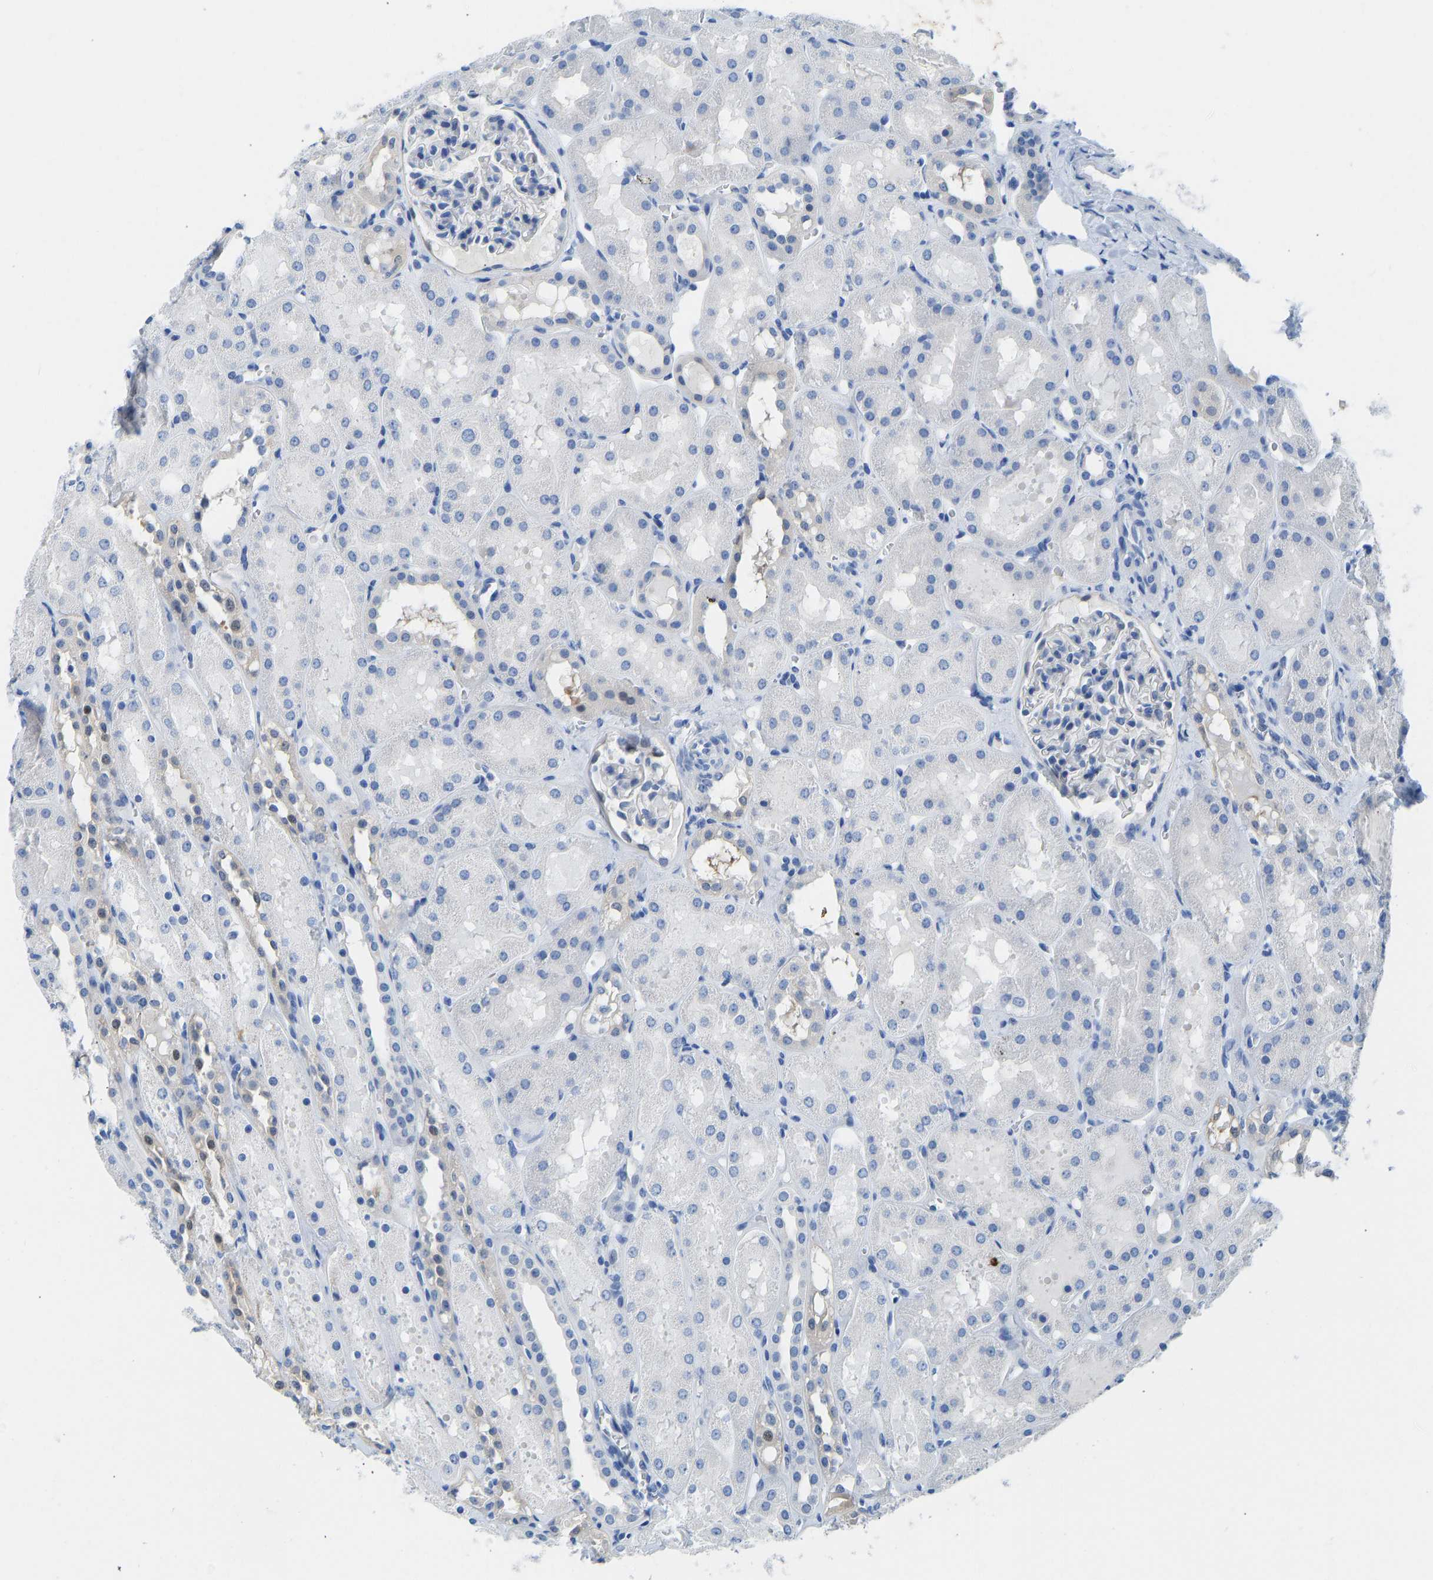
{"staining": {"intensity": "negative", "quantity": "none", "location": "none"}, "tissue": "kidney", "cell_type": "Cells in glomeruli", "image_type": "normal", "snomed": [{"axis": "morphology", "description": "Normal tissue, NOS"}, {"axis": "topography", "description": "Kidney"}, {"axis": "topography", "description": "Urinary bladder"}], "caption": "Immunohistochemical staining of normal kidney exhibits no significant staining in cells in glomeruli.", "gene": "NKAIN3", "patient": {"sex": "male", "age": 16}}